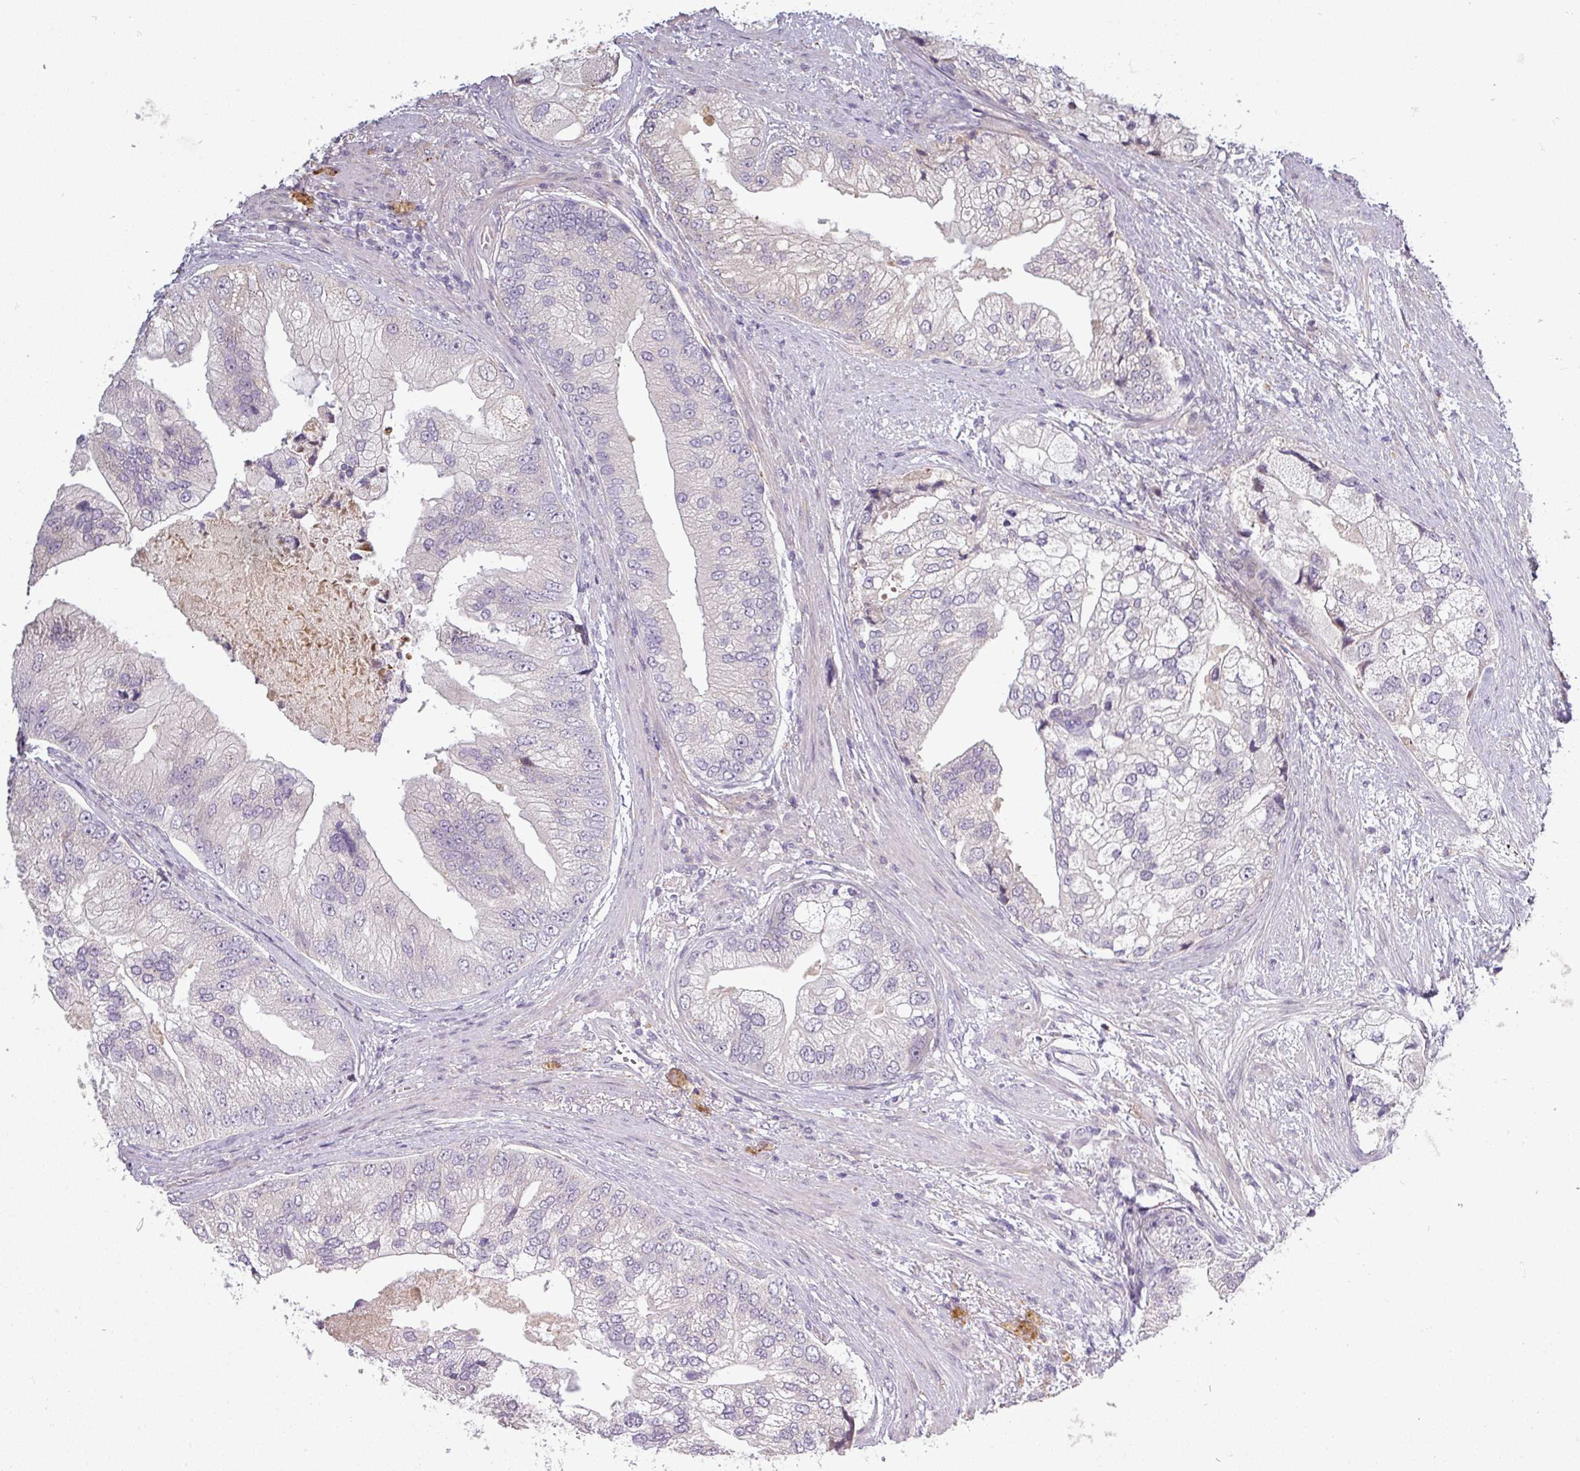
{"staining": {"intensity": "negative", "quantity": "none", "location": "none"}, "tissue": "prostate cancer", "cell_type": "Tumor cells", "image_type": "cancer", "snomed": [{"axis": "morphology", "description": "Adenocarcinoma, High grade"}, {"axis": "topography", "description": "Prostate"}], "caption": "A histopathology image of human prostate cancer (adenocarcinoma (high-grade)) is negative for staining in tumor cells.", "gene": "C2orf16", "patient": {"sex": "male", "age": 70}}